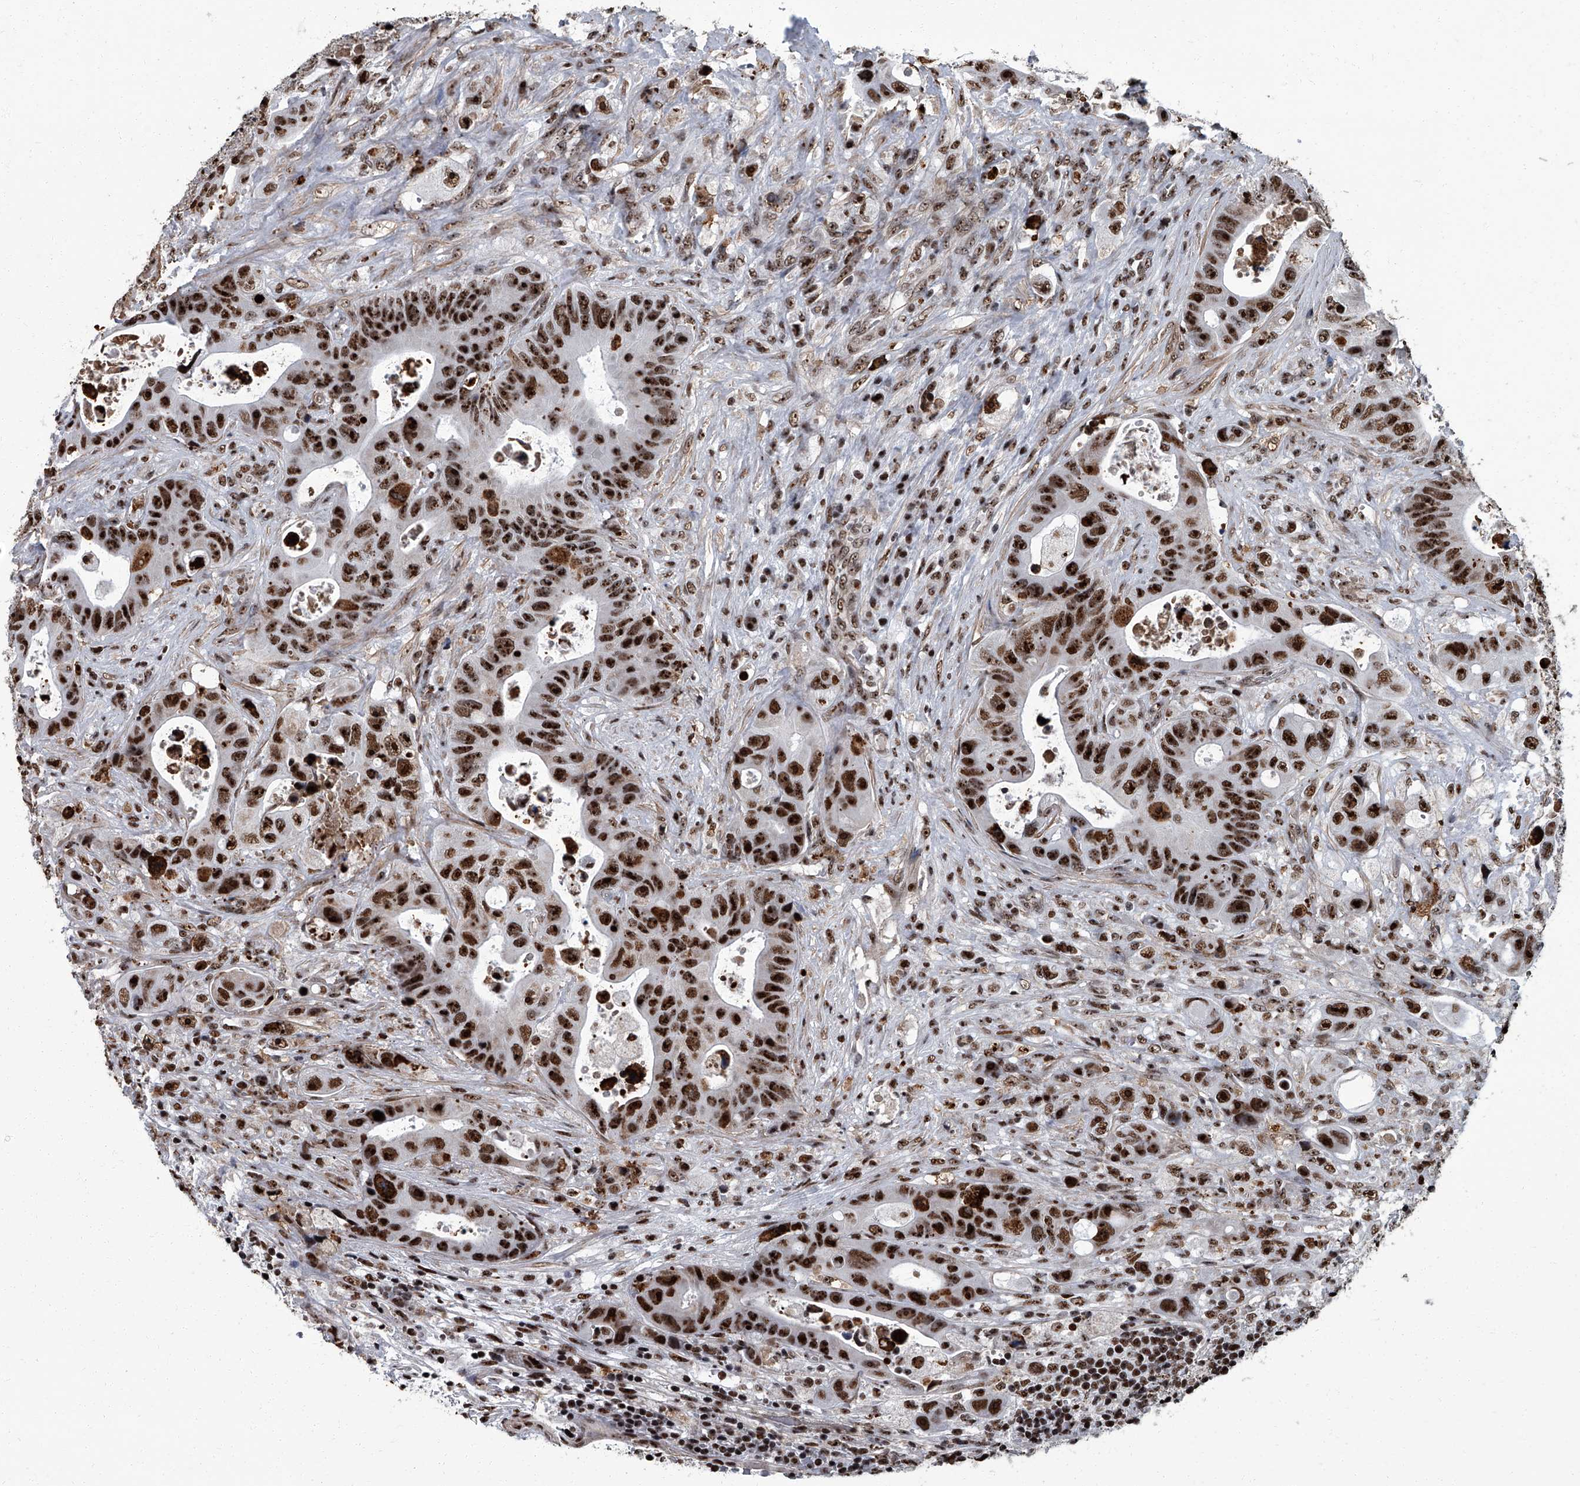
{"staining": {"intensity": "strong", "quantity": ">75%", "location": "nuclear"}, "tissue": "colorectal cancer", "cell_type": "Tumor cells", "image_type": "cancer", "snomed": [{"axis": "morphology", "description": "Adenocarcinoma, NOS"}, {"axis": "topography", "description": "Colon"}], "caption": "Protein expression analysis of colorectal cancer (adenocarcinoma) displays strong nuclear expression in about >75% of tumor cells. (Brightfield microscopy of DAB IHC at high magnification).", "gene": "ZNF518B", "patient": {"sex": "female", "age": 46}}